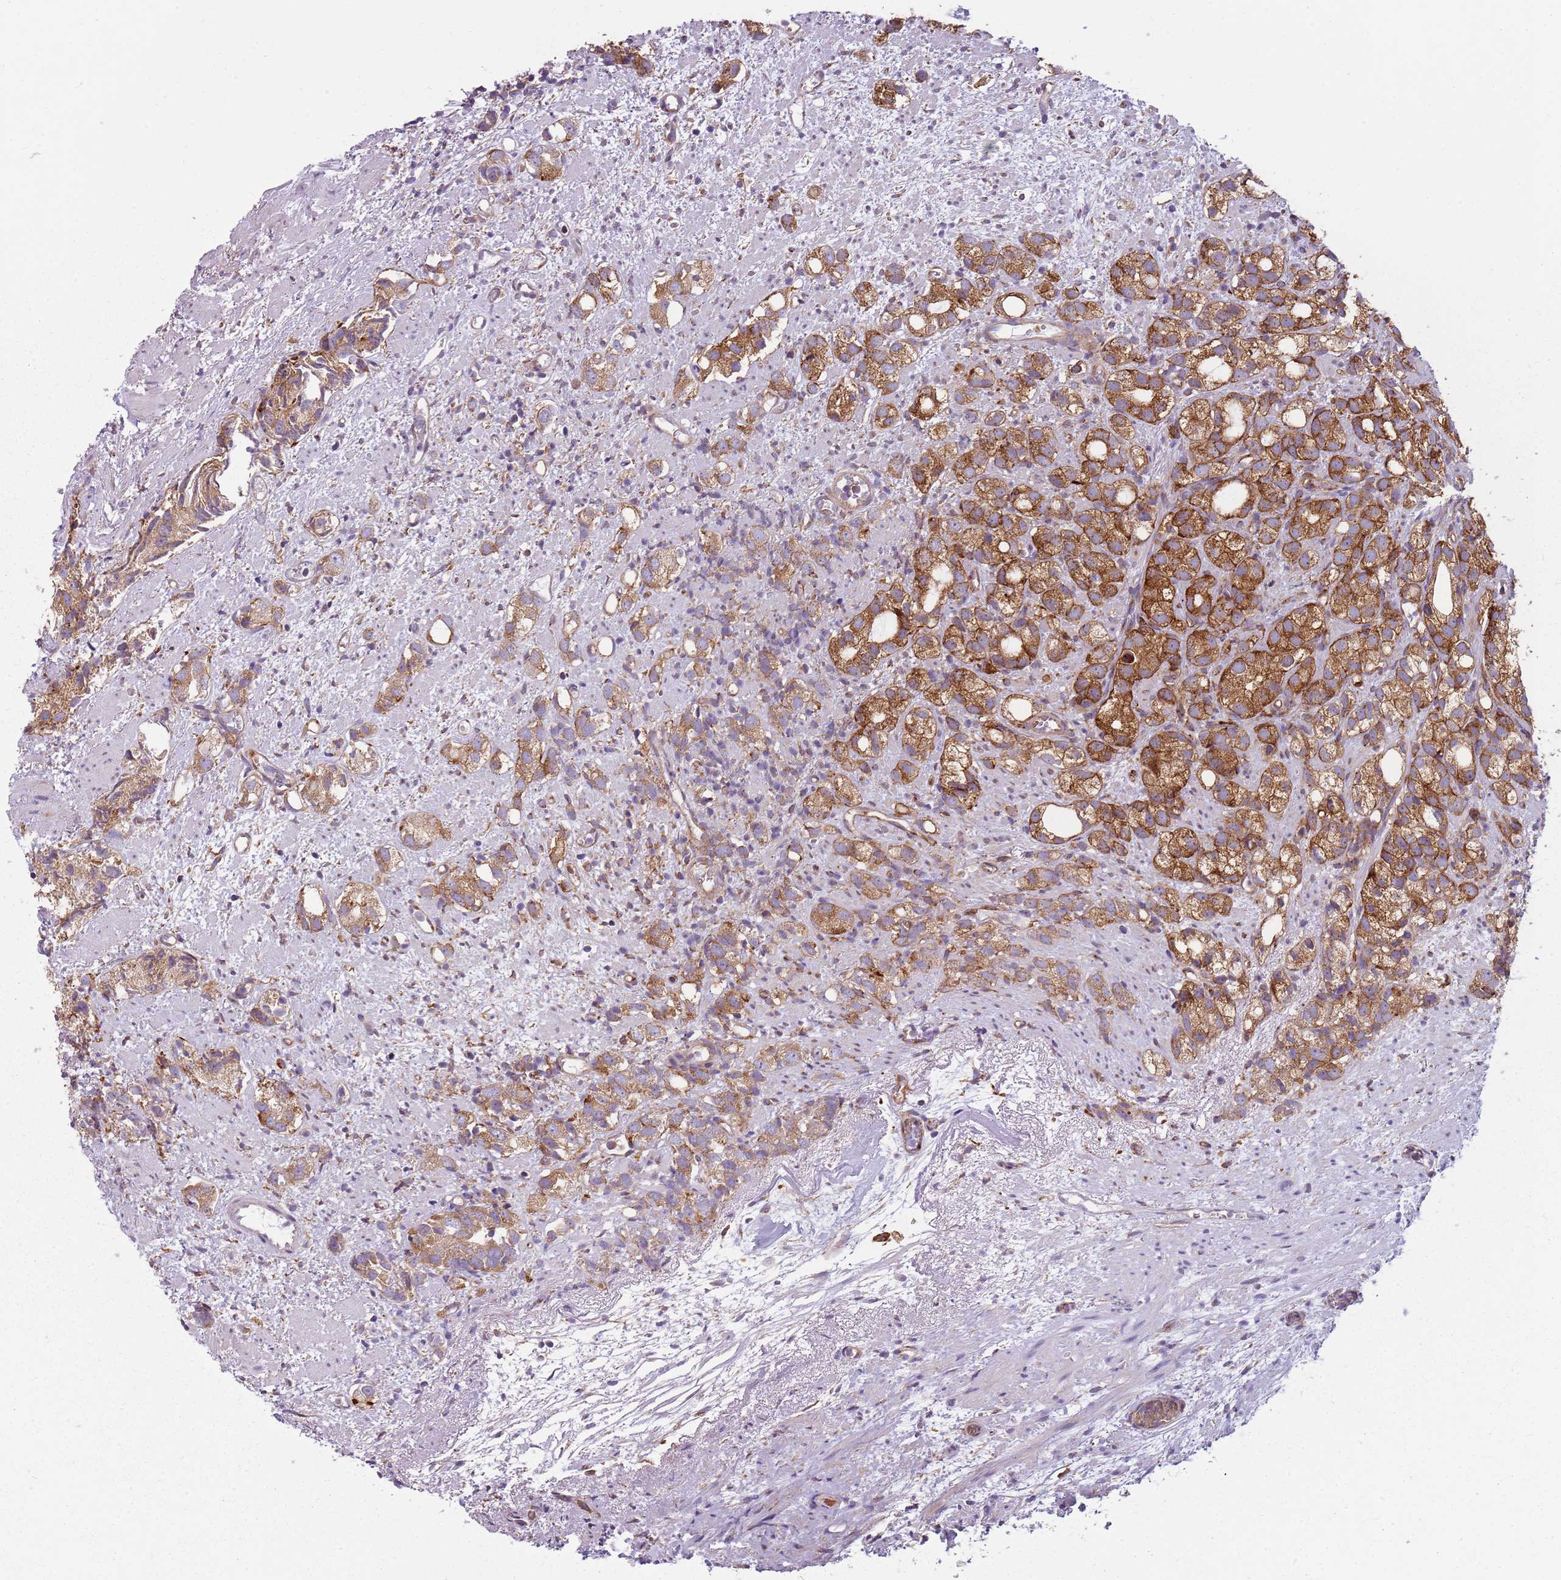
{"staining": {"intensity": "strong", "quantity": "25%-75%", "location": "cytoplasmic/membranous"}, "tissue": "prostate cancer", "cell_type": "Tumor cells", "image_type": "cancer", "snomed": [{"axis": "morphology", "description": "Adenocarcinoma, High grade"}, {"axis": "topography", "description": "Prostate"}], "caption": "Immunohistochemical staining of high-grade adenocarcinoma (prostate) shows high levels of strong cytoplasmic/membranous protein positivity in approximately 25%-75% of tumor cells.", "gene": "SNX1", "patient": {"sex": "male", "age": 82}}